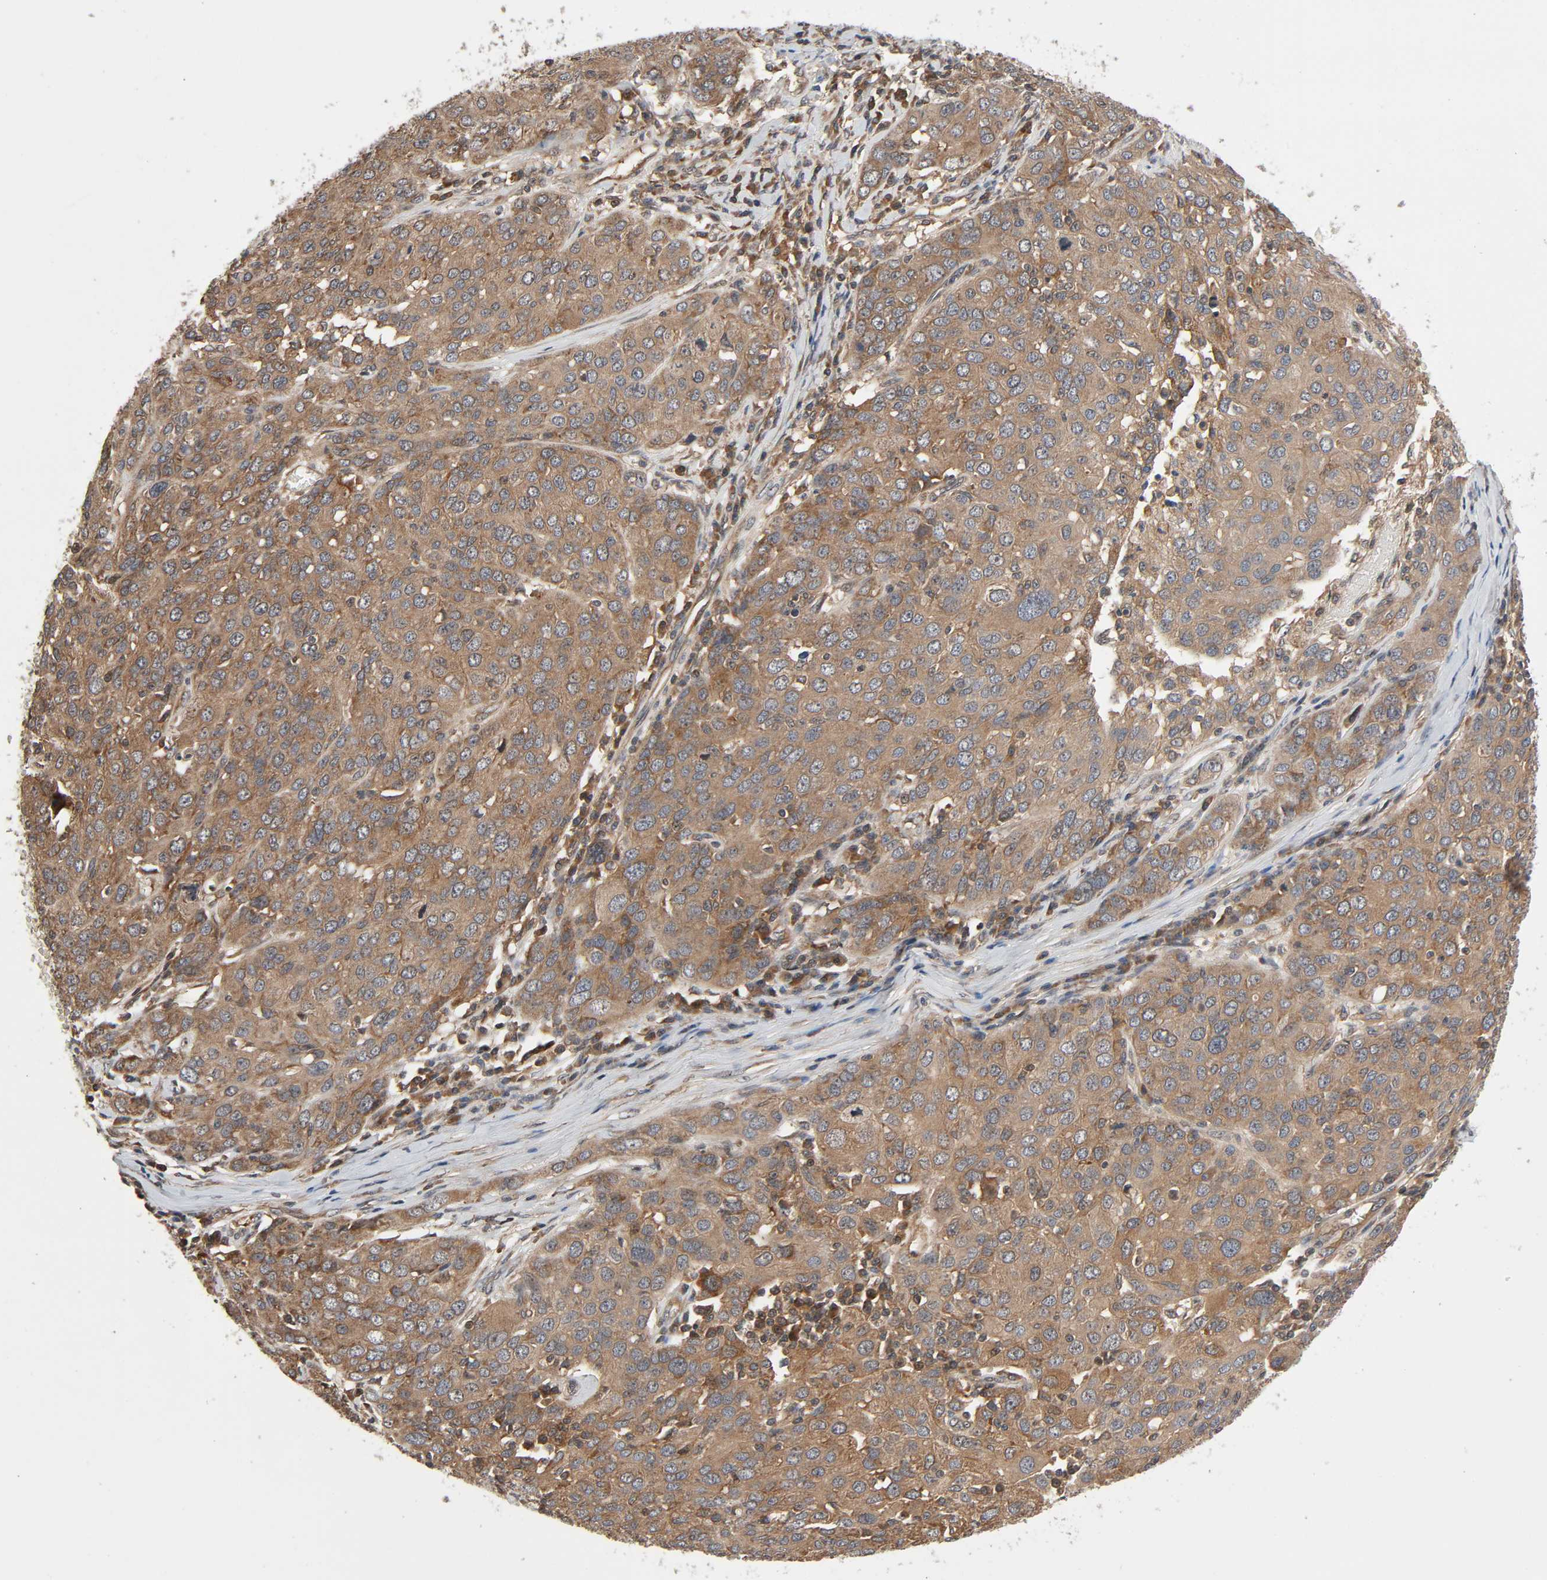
{"staining": {"intensity": "moderate", "quantity": ">75%", "location": "cytoplasmic/membranous"}, "tissue": "ovarian cancer", "cell_type": "Tumor cells", "image_type": "cancer", "snomed": [{"axis": "morphology", "description": "Carcinoma, endometroid"}, {"axis": "topography", "description": "Ovary"}], "caption": "Protein analysis of ovarian endometroid carcinoma tissue exhibits moderate cytoplasmic/membranous staining in about >75% of tumor cells.", "gene": "PPP2R1B", "patient": {"sex": "female", "age": 50}}